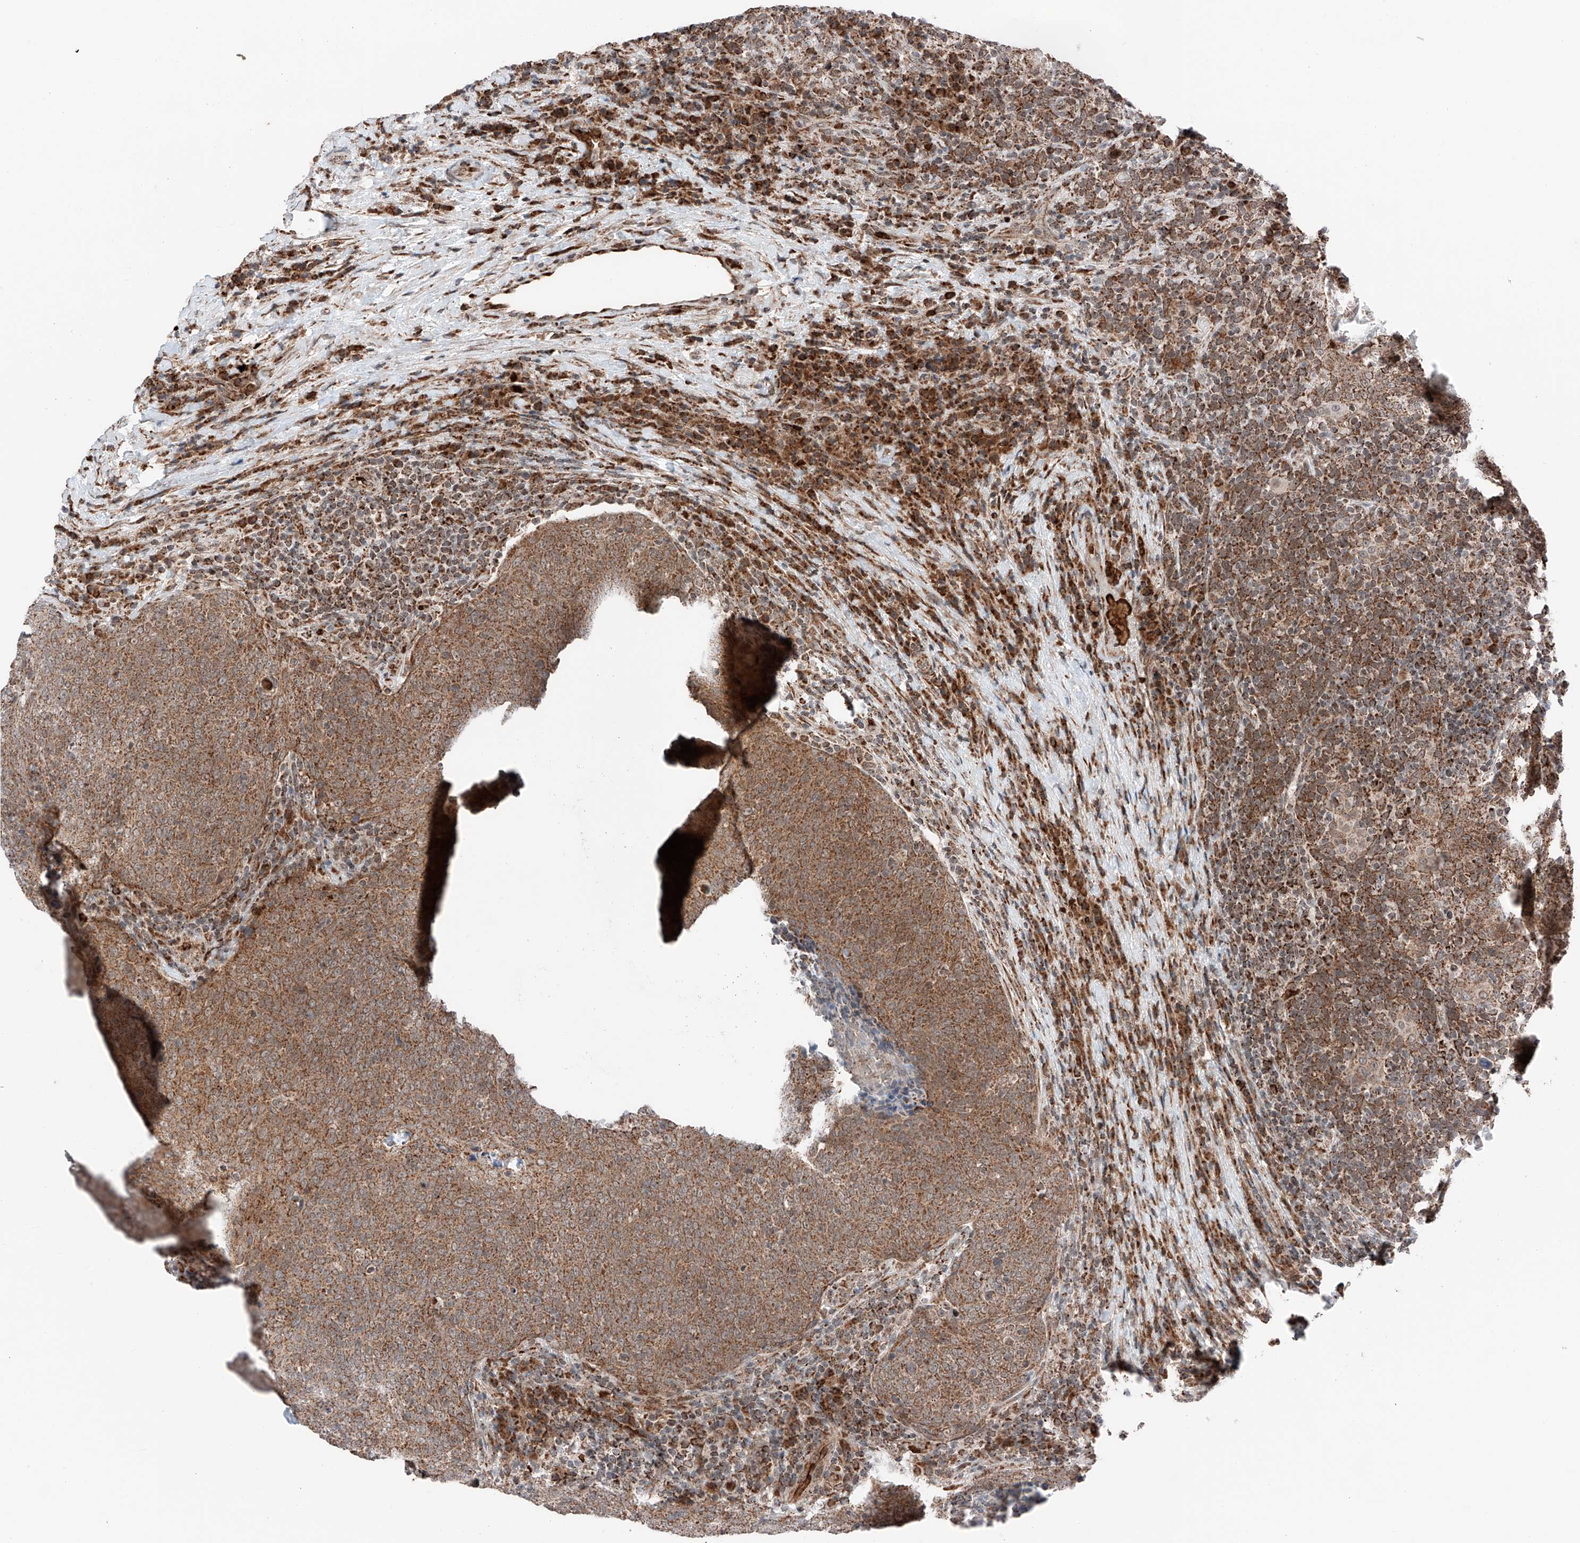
{"staining": {"intensity": "moderate", "quantity": ">75%", "location": "cytoplasmic/membranous"}, "tissue": "head and neck cancer", "cell_type": "Tumor cells", "image_type": "cancer", "snomed": [{"axis": "morphology", "description": "Squamous cell carcinoma, NOS"}, {"axis": "morphology", "description": "Squamous cell carcinoma, metastatic, NOS"}, {"axis": "topography", "description": "Lymph node"}, {"axis": "topography", "description": "Head-Neck"}], "caption": "Head and neck cancer stained with immunohistochemistry reveals moderate cytoplasmic/membranous staining in about >75% of tumor cells.", "gene": "ZSCAN29", "patient": {"sex": "male", "age": 62}}